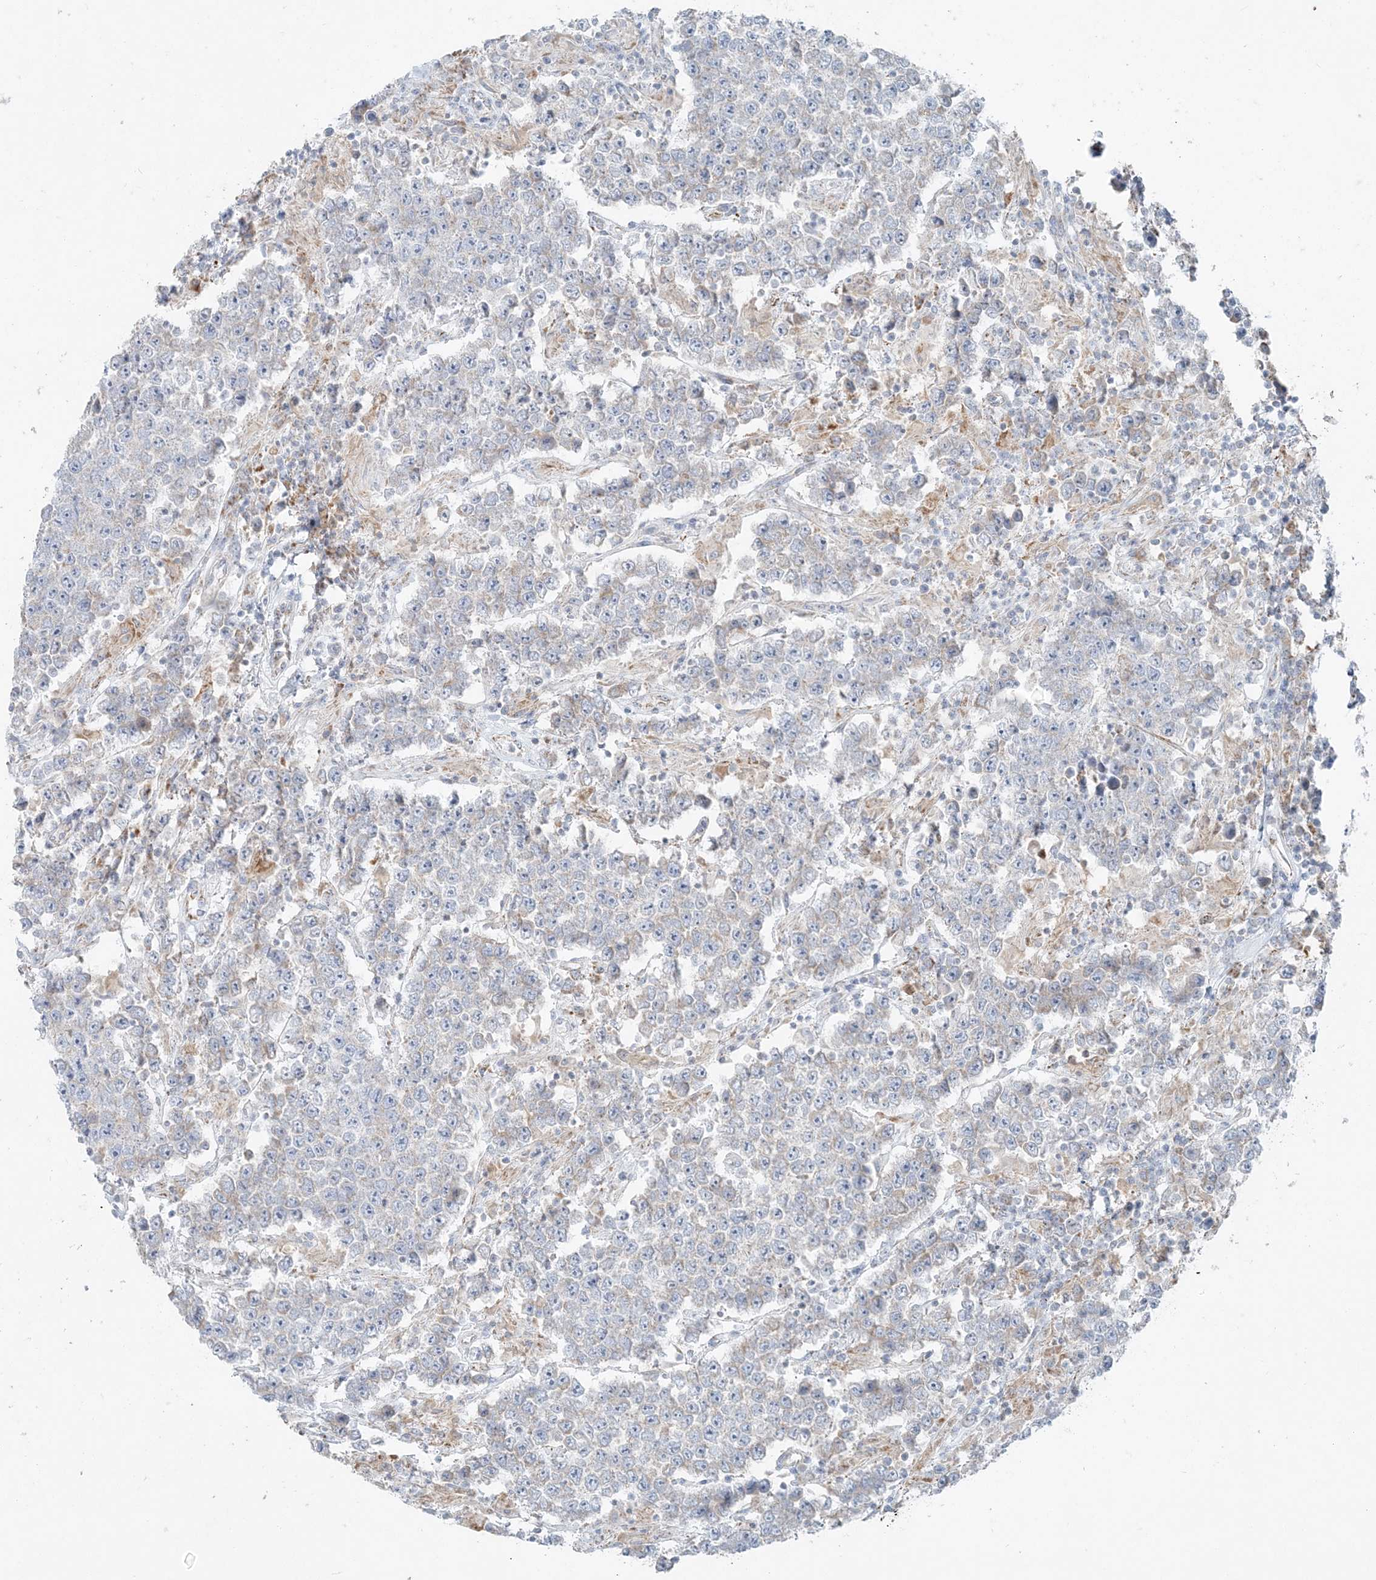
{"staining": {"intensity": "negative", "quantity": "none", "location": "none"}, "tissue": "testis cancer", "cell_type": "Tumor cells", "image_type": "cancer", "snomed": [{"axis": "morphology", "description": "Normal tissue, NOS"}, {"axis": "morphology", "description": "Urothelial carcinoma, High grade"}, {"axis": "morphology", "description": "Seminoma, NOS"}, {"axis": "morphology", "description": "Carcinoma, Embryonal, NOS"}, {"axis": "topography", "description": "Urinary bladder"}, {"axis": "topography", "description": "Testis"}], "caption": "Seminoma (testis) was stained to show a protein in brown. There is no significant positivity in tumor cells. (IHC, brightfield microscopy, high magnification).", "gene": "PCCB", "patient": {"sex": "male", "age": 41}}